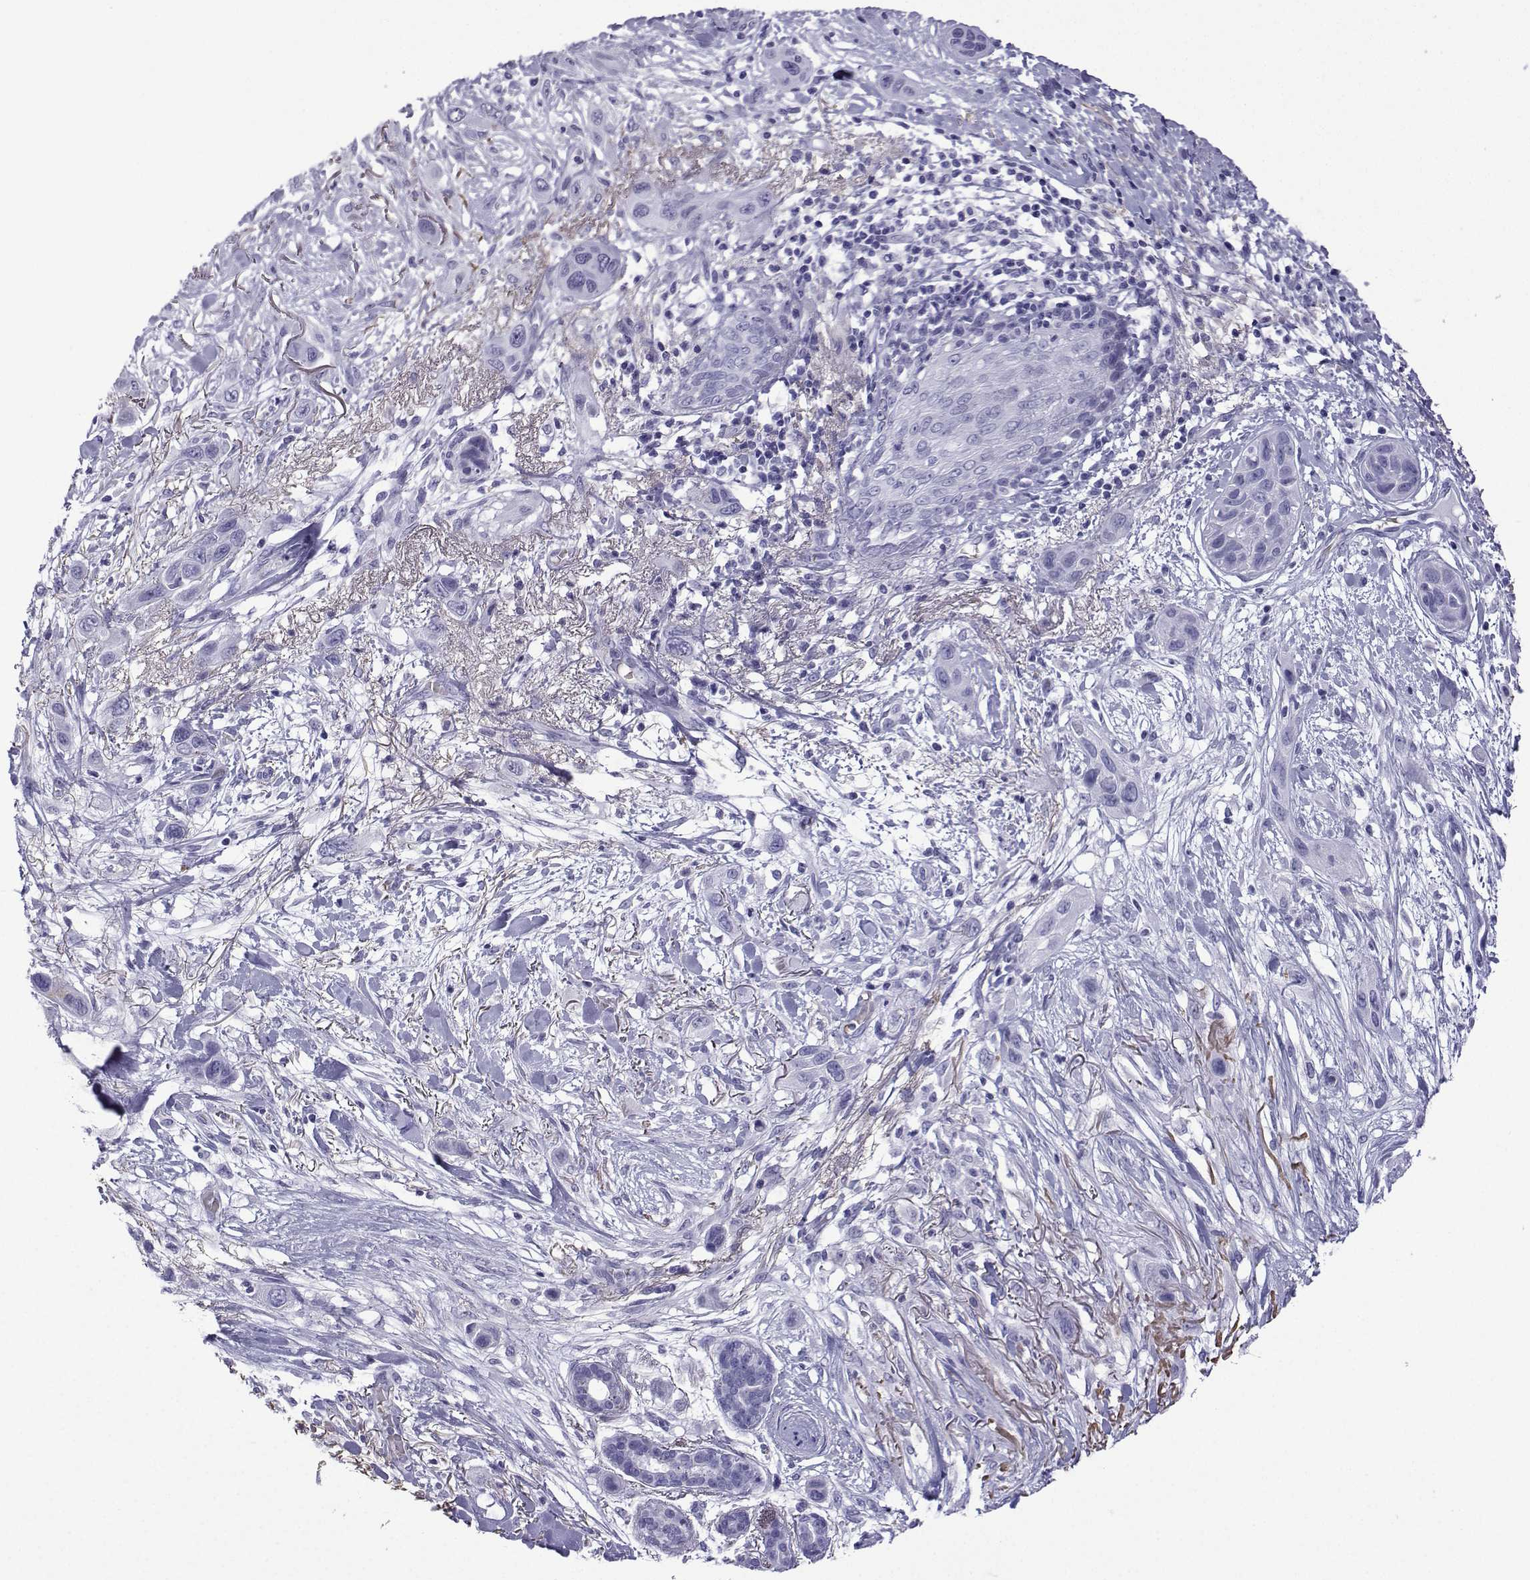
{"staining": {"intensity": "negative", "quantity": "none", "location": "none"}, "tissue": "skin cancer", "cell_type": "Tumor cells", "image_type": "cancer", "snomed": [{"axis": "morphology", "description": "Squamous cell carcinoma, NOS"}, {"axis": "topography", "description": "Skin"}], "caption": "Histopathology image shows no significant protein expression in tumor cells of squamous cell carcinoma (skin).", "gene": "TRIM46", "patient": {"sex": "male", "age": 79}}